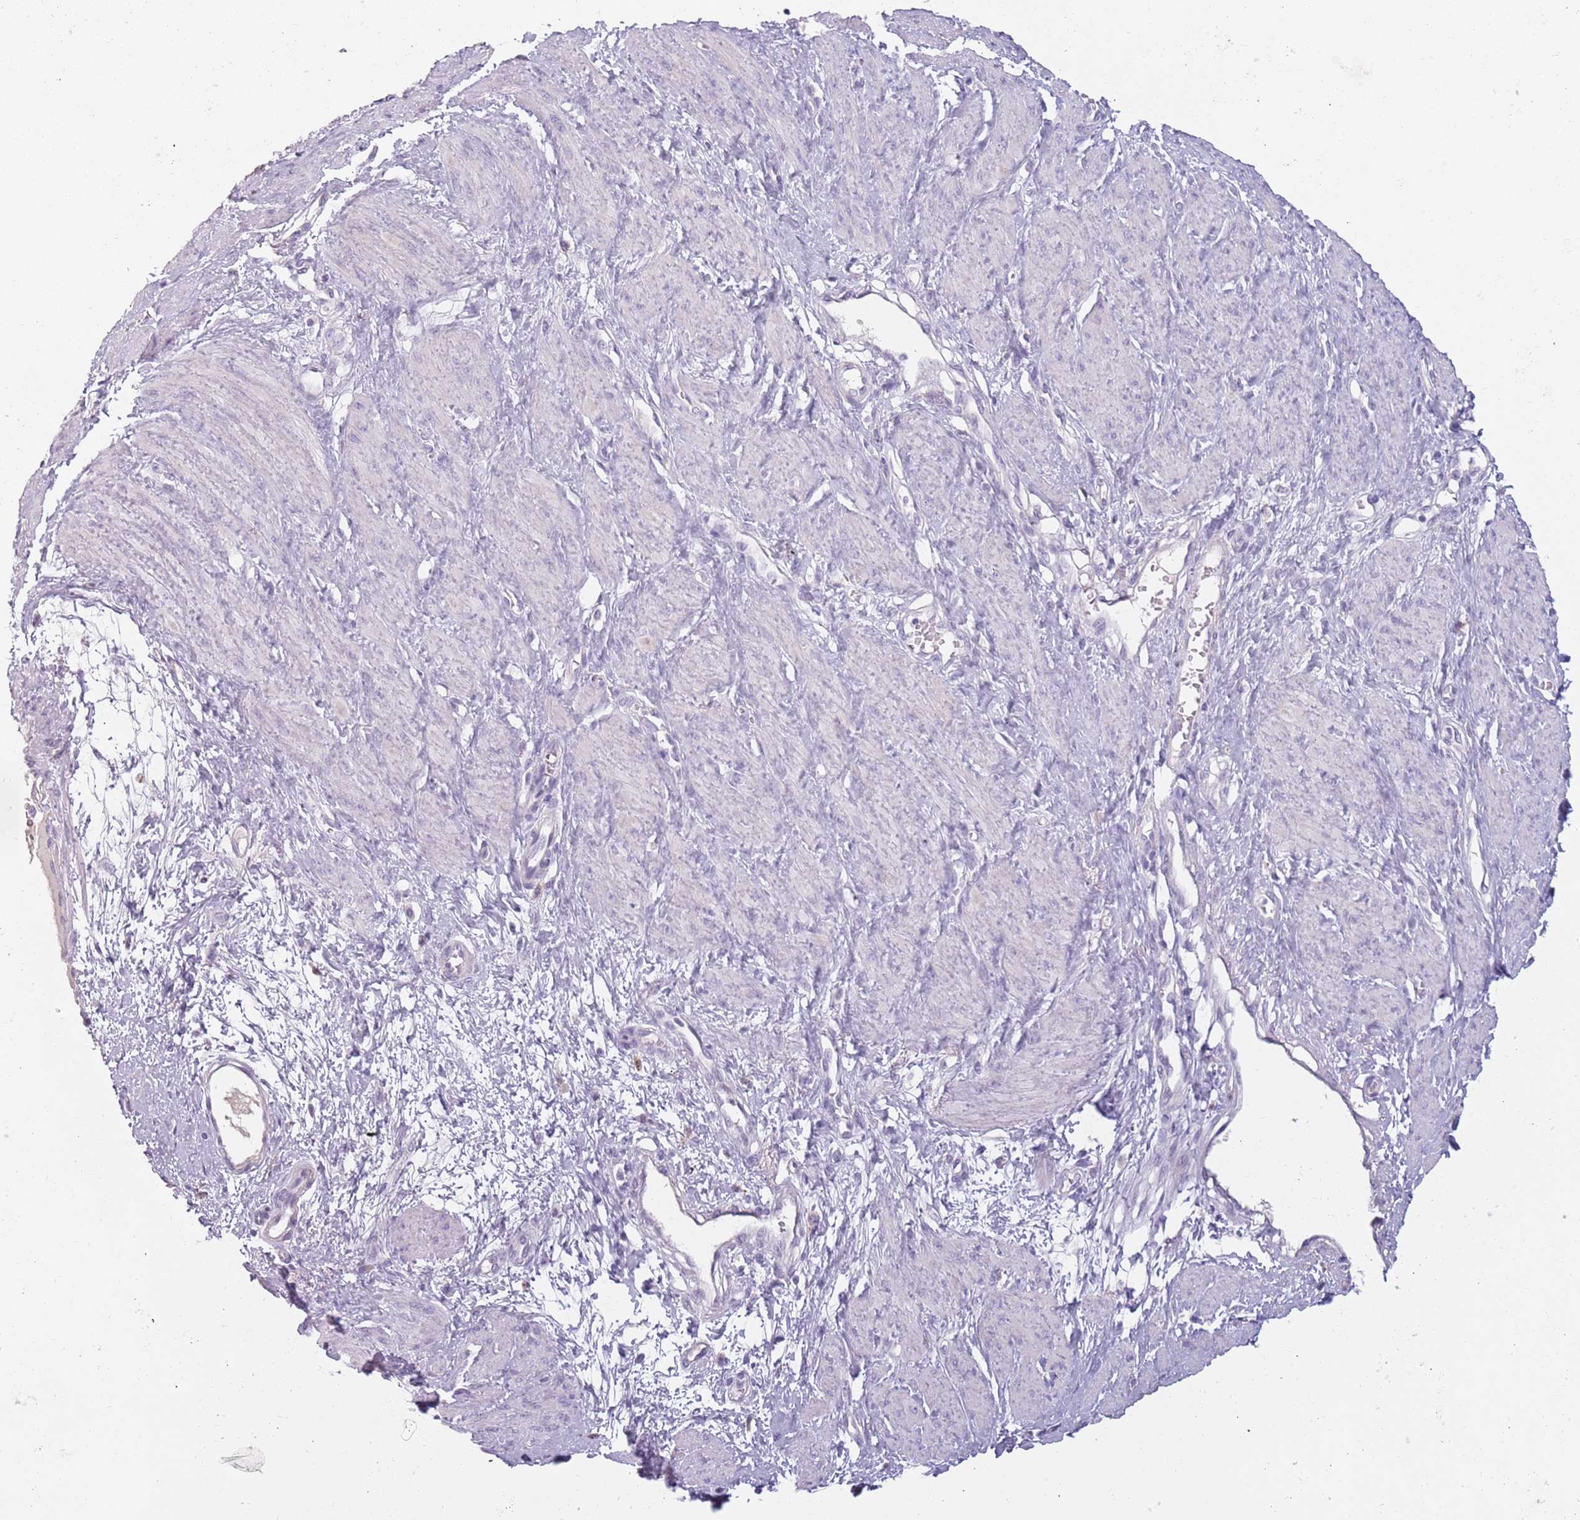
{"staining": {"intensity": "negative", "quantity": "none", "location": "none"}, "tissue": "smooth muscle", "cell_type": "Smooth muscle cells", "image_type": "normal", "snomed": [{"axis": "morphology", "description": "Normal tissue, NOS"}, {"axis": "topography", "description": "Smooth muscle"}, {"axis": "topography", "description": "Uterus"}], "caption": "IHC histopathology image of normal smooth muscle: human smooth muscle stained with DAB (3,3'-diaminobenzidine) shows no significant protein expression in smooth muscle cells.", "gene": "NWD2", "patient": {"sex": "female", "age": 39}}